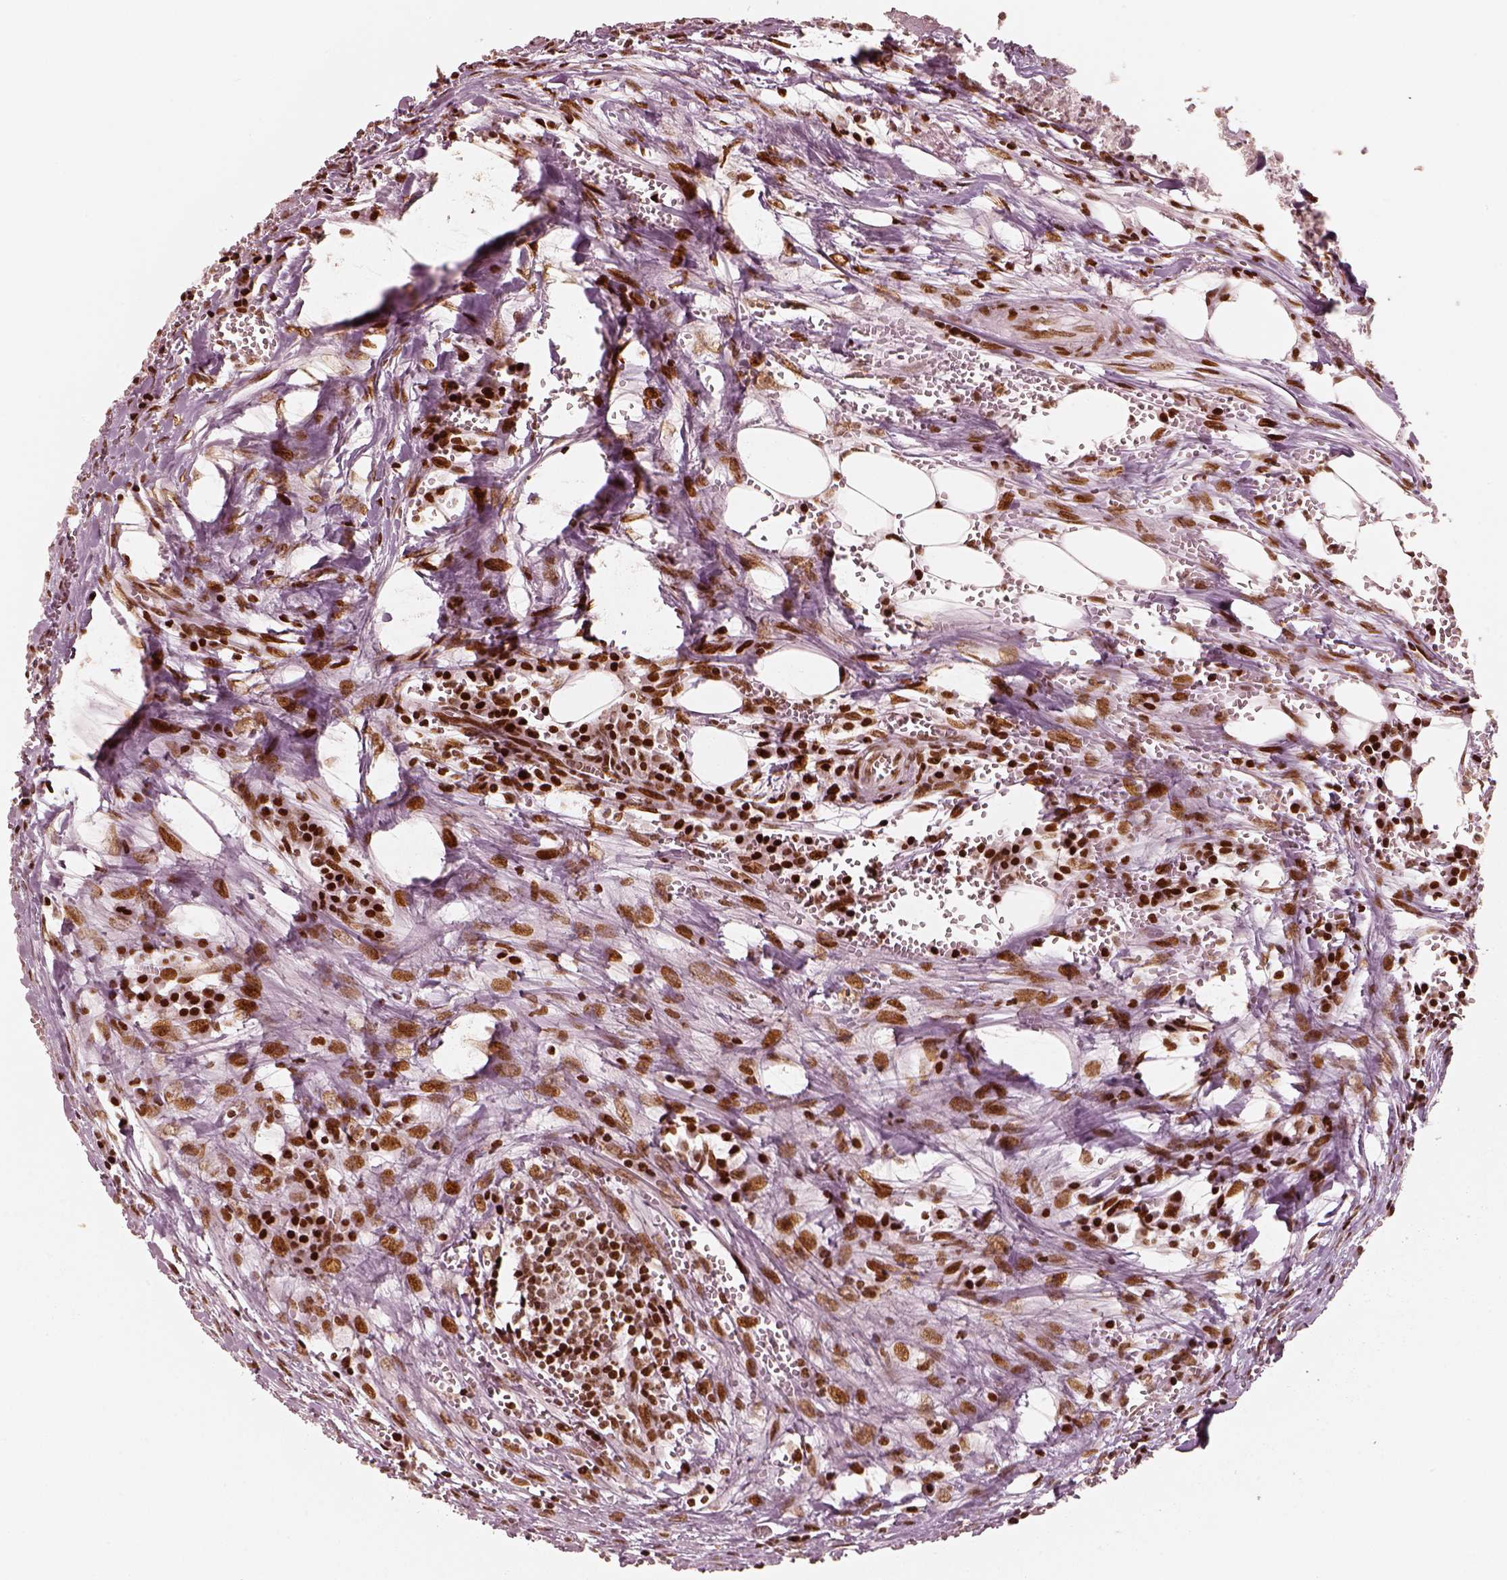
{"staining": {"intensity": "moderate", "quantity": ">75%", "location": "nuclear"}, "tissue": "colorectal cancer", "cell_type": "Tumor cells", "image_type": "cancer", "snomed": [{"axis": "morphology", "description": "Adenocarcinoma, NOS"}, {"axis": "topography", "description": "Colon"}], "caption": "Colorectal cancer was stained to show a protein in brown. There is medium levels of moderate nuclear expression in about >75% of tumor cells.", "gene": "HNRNPC", "patient": {"sex": "female", "age": 82}}